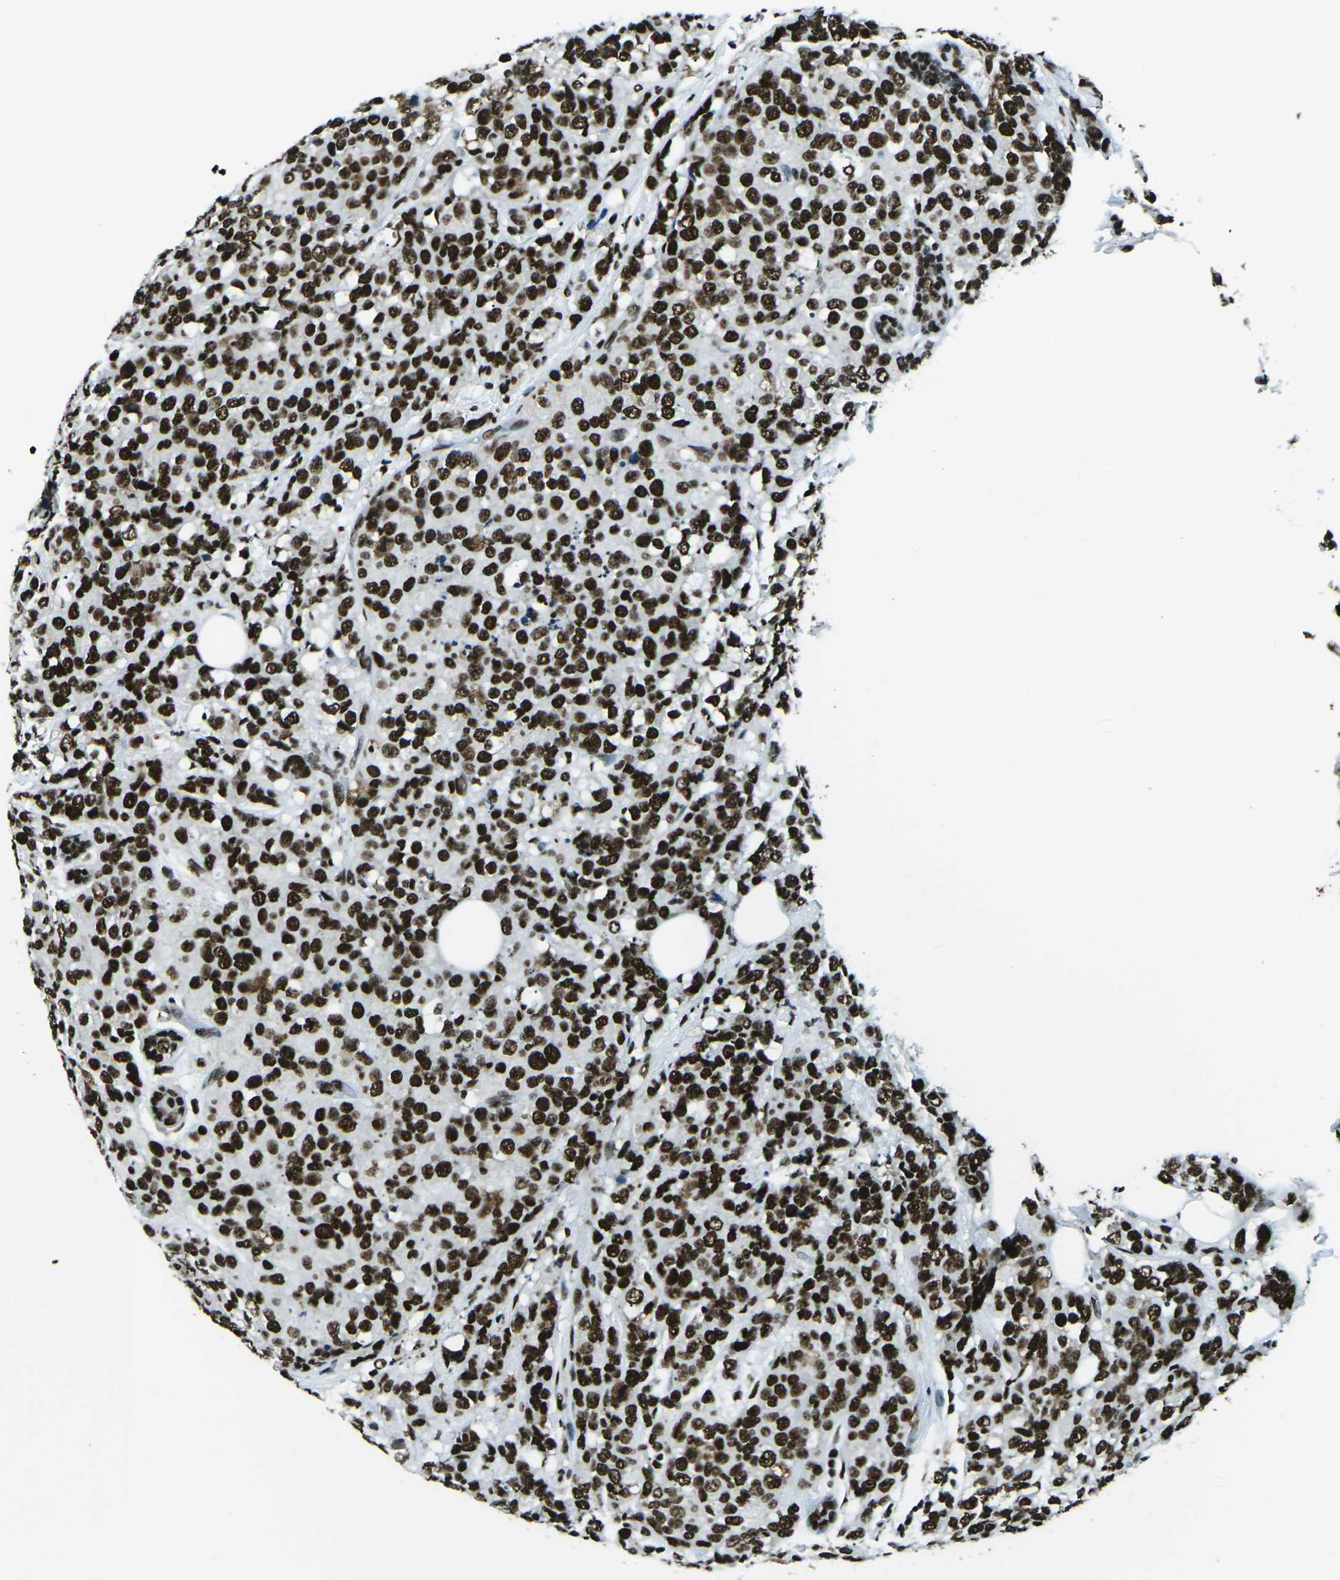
{"staining": {"intensity": "strong", "quantity": ">75%", "location": "nuclear"}, "tissue": "breast cancer", "cell_type": "Tumor cells", "image_type": "cancer", "snomed": [{"axis": "morphology", "description": "Lobular carcinoma"}, {"axis": "topography", "description": "Breast"}], "caption": "Immunohistochemistry (IHC) (DAB (3,3'-diaminobenzidine)) staining of breast lobular carcinoma displays strong nuclear protein staining in approximately >75% of tumor cells.", "gene": "HNRNPL", "patient": {"sex": "female", "age": 59}}